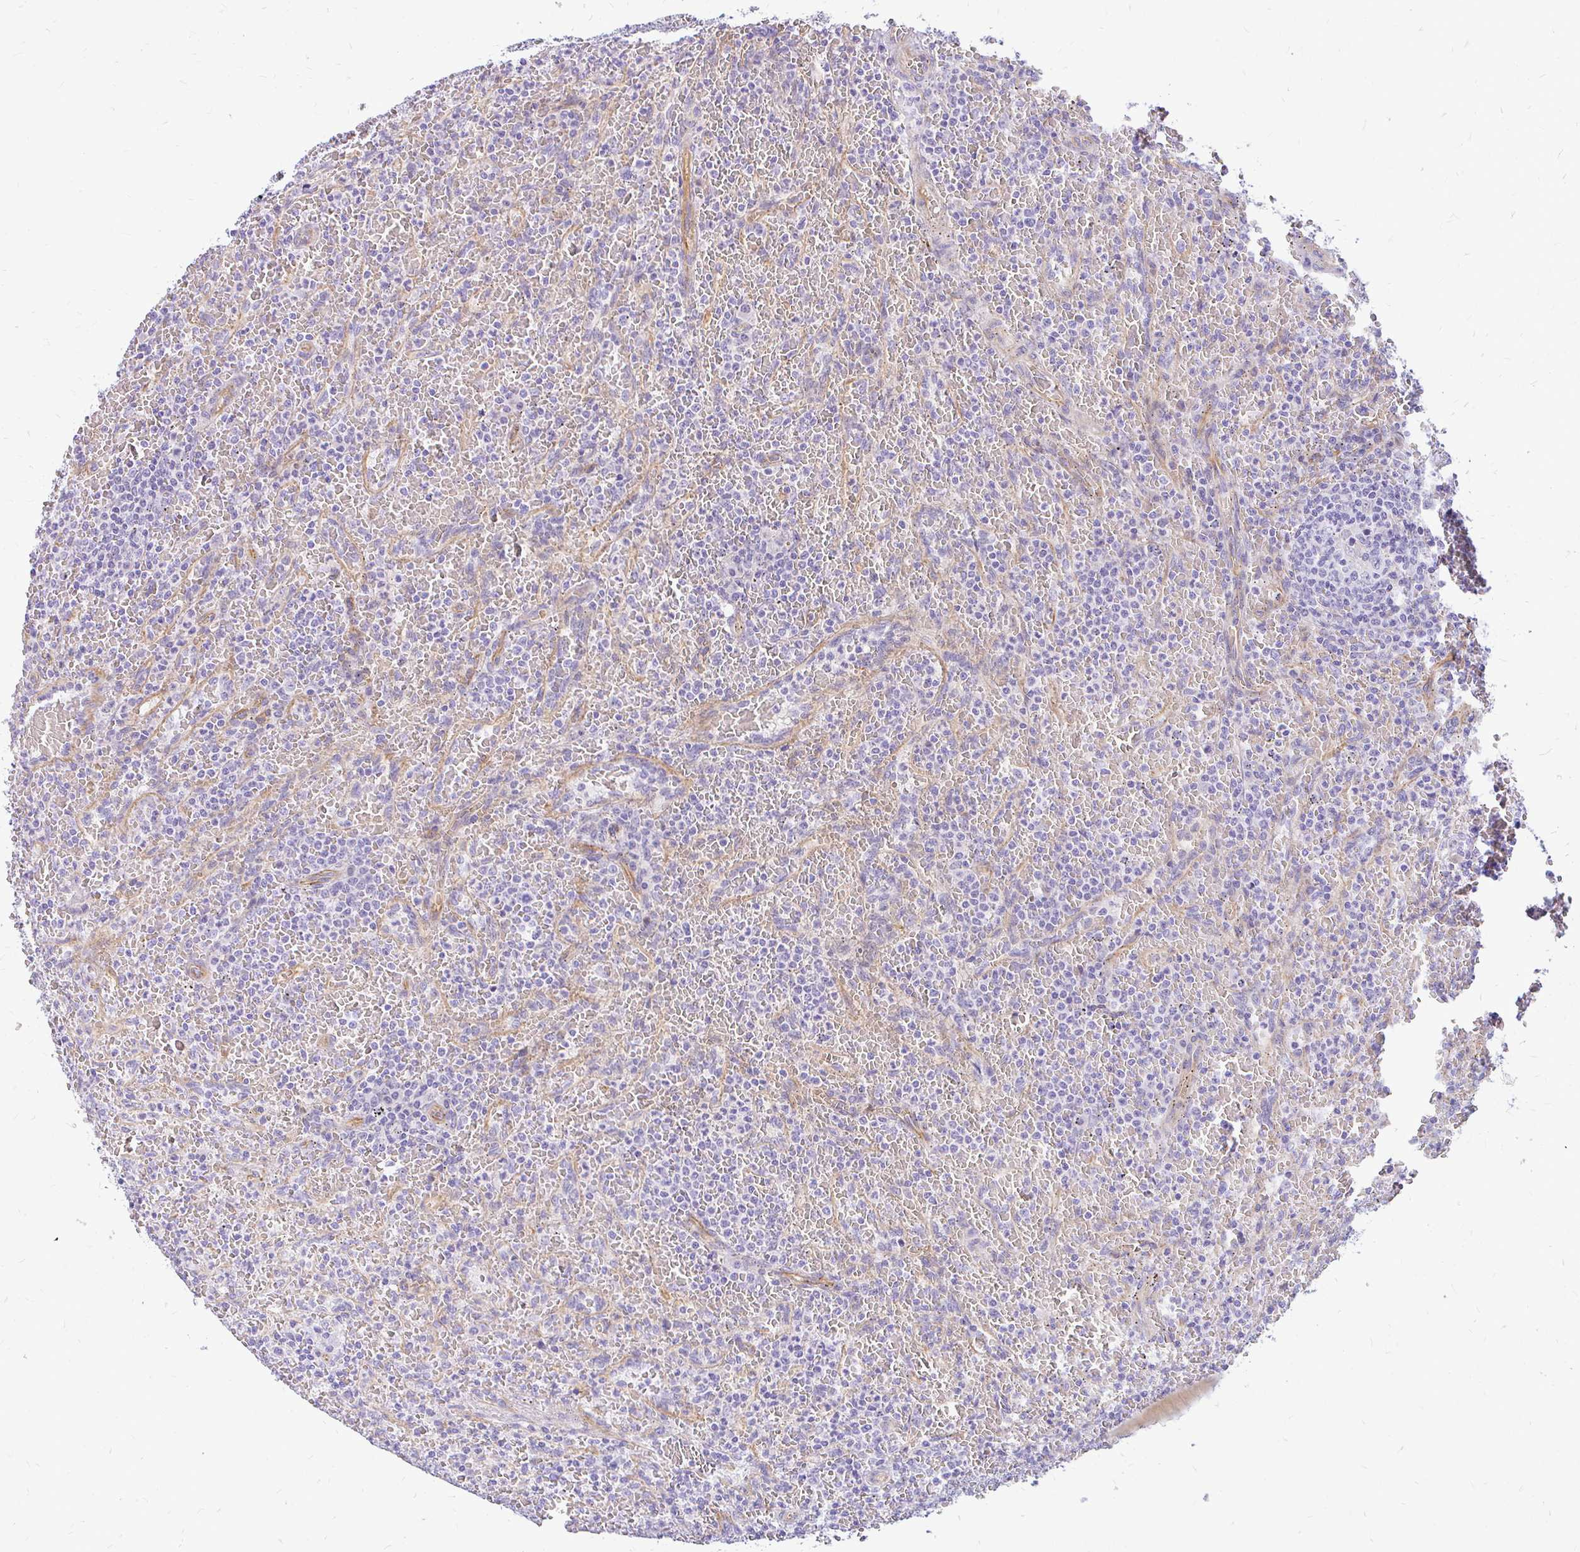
{"staining": {"intensity": "negative", "quantity": "none", "location": "none"}, "tissue": "lymphoma", "cell_type": "Tumor cells", "image_type": "cancer", "snomed": [{"axis": "morphology", "description": "Malignant lymphoma, non-Hodgkin's type, Low grade"}, {"axis": "topography", "description": "Spleen"}], "caption": "The IHC photomicrograph has no significant expression in tumor cells of malignant lymphoma, non-Hodgkin's type (low-grade) tissue.", "gene": "FAM83C", "patient": {"sex": "female", "age": 64}}